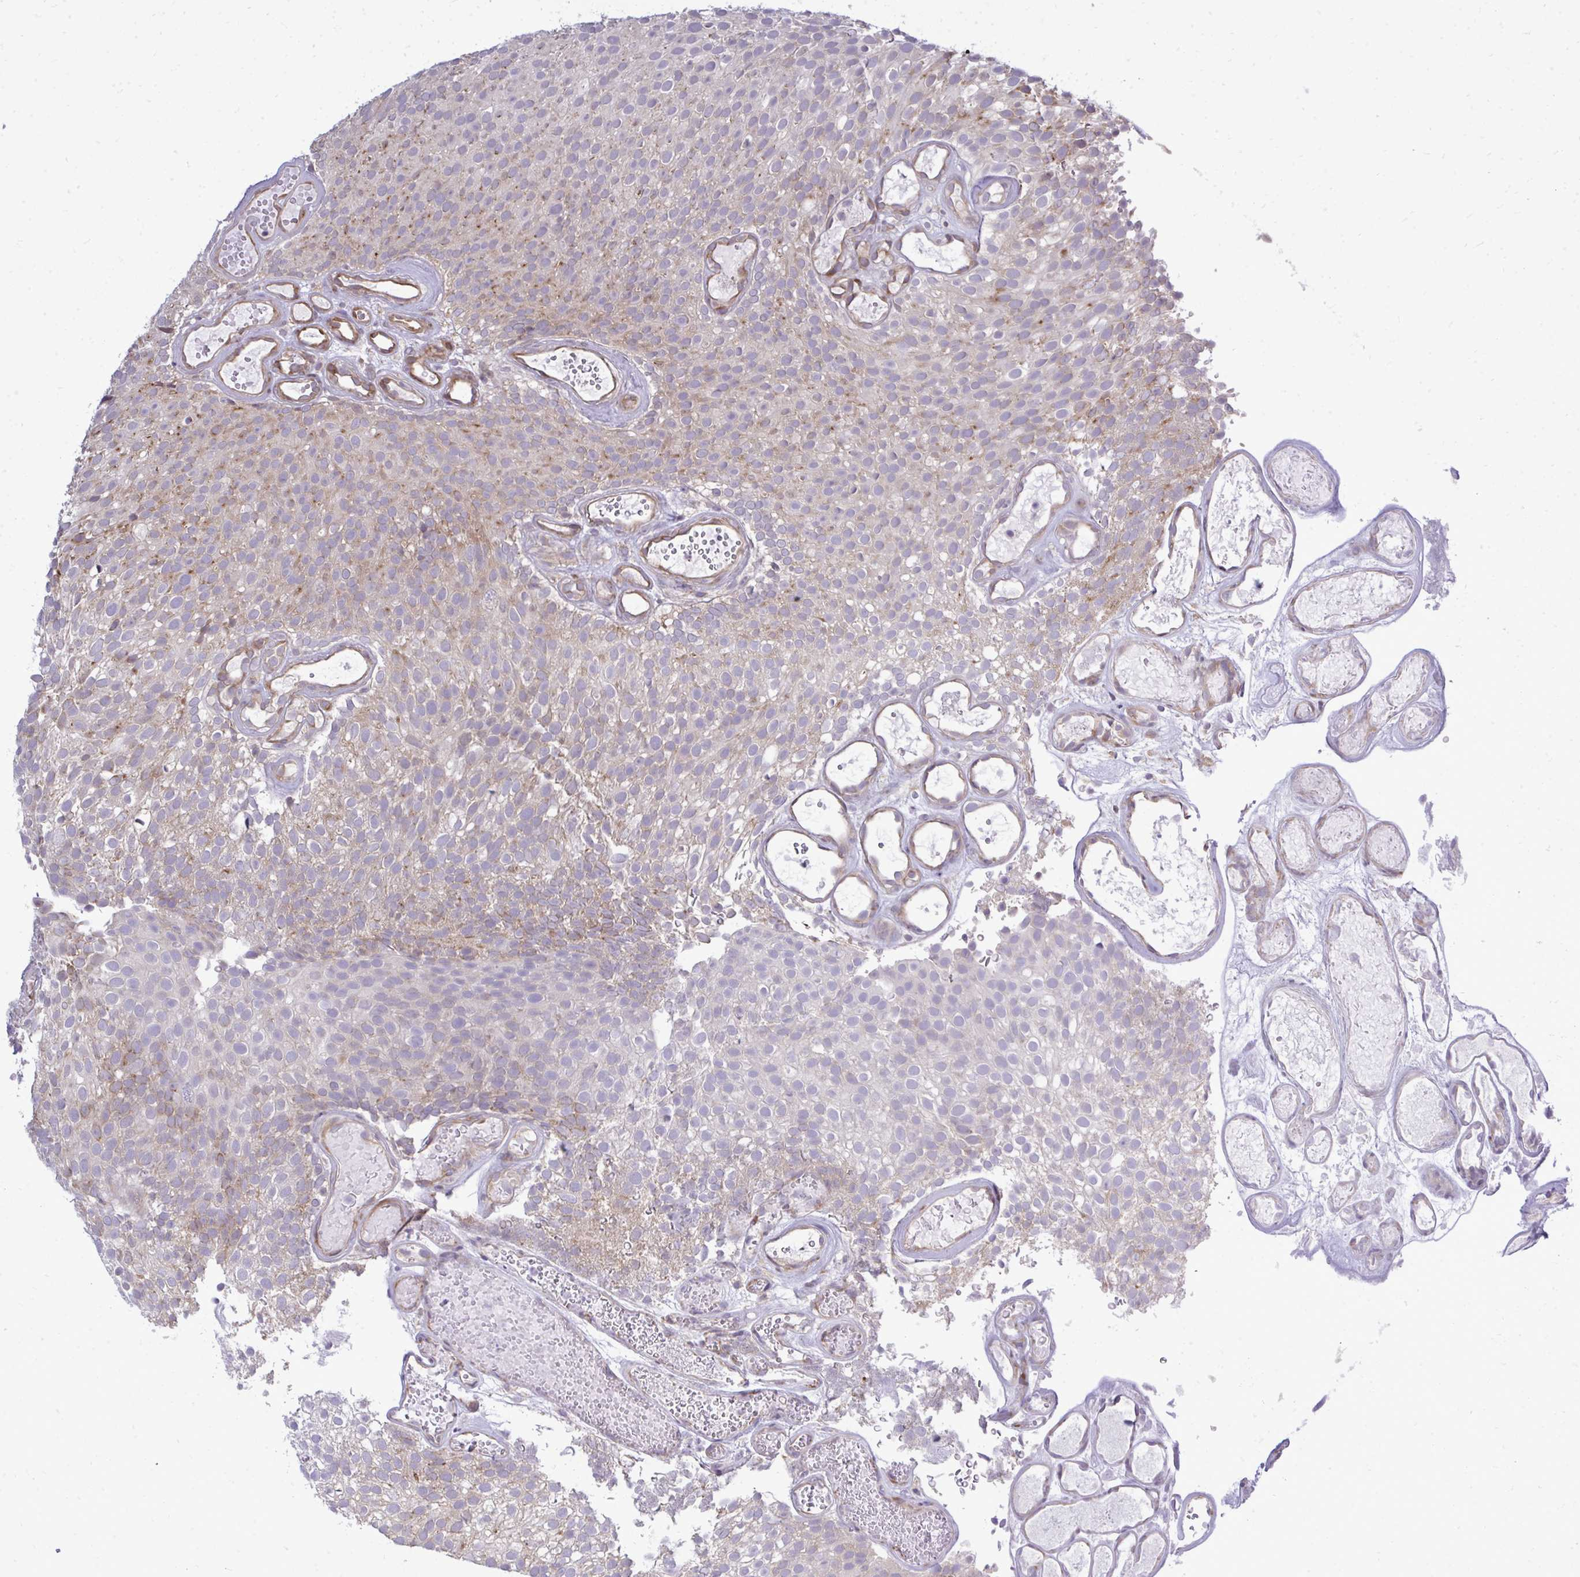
{"staining": {"intensity": "moderate", "quantity": "25%-75%", "location": "cytoplasmic/membranous"}, "tissue": "urothelial cancer", "cell_type": "Tumor cells", "image_type": "cancer", "snomed": [{"axis": "morphology", "description": "Urothelial carcinoma, Low grade"}, {"axis": "topography", "description": "Urinary bladder"}], "caption": "Urothelial cancer stained with a brown dye shows moderate cytoplasmic/membranous positive staining in about 25%-75% of tumor cells.", "gene": "FUT10", "patient": {"sex": "male", "age": 78}}